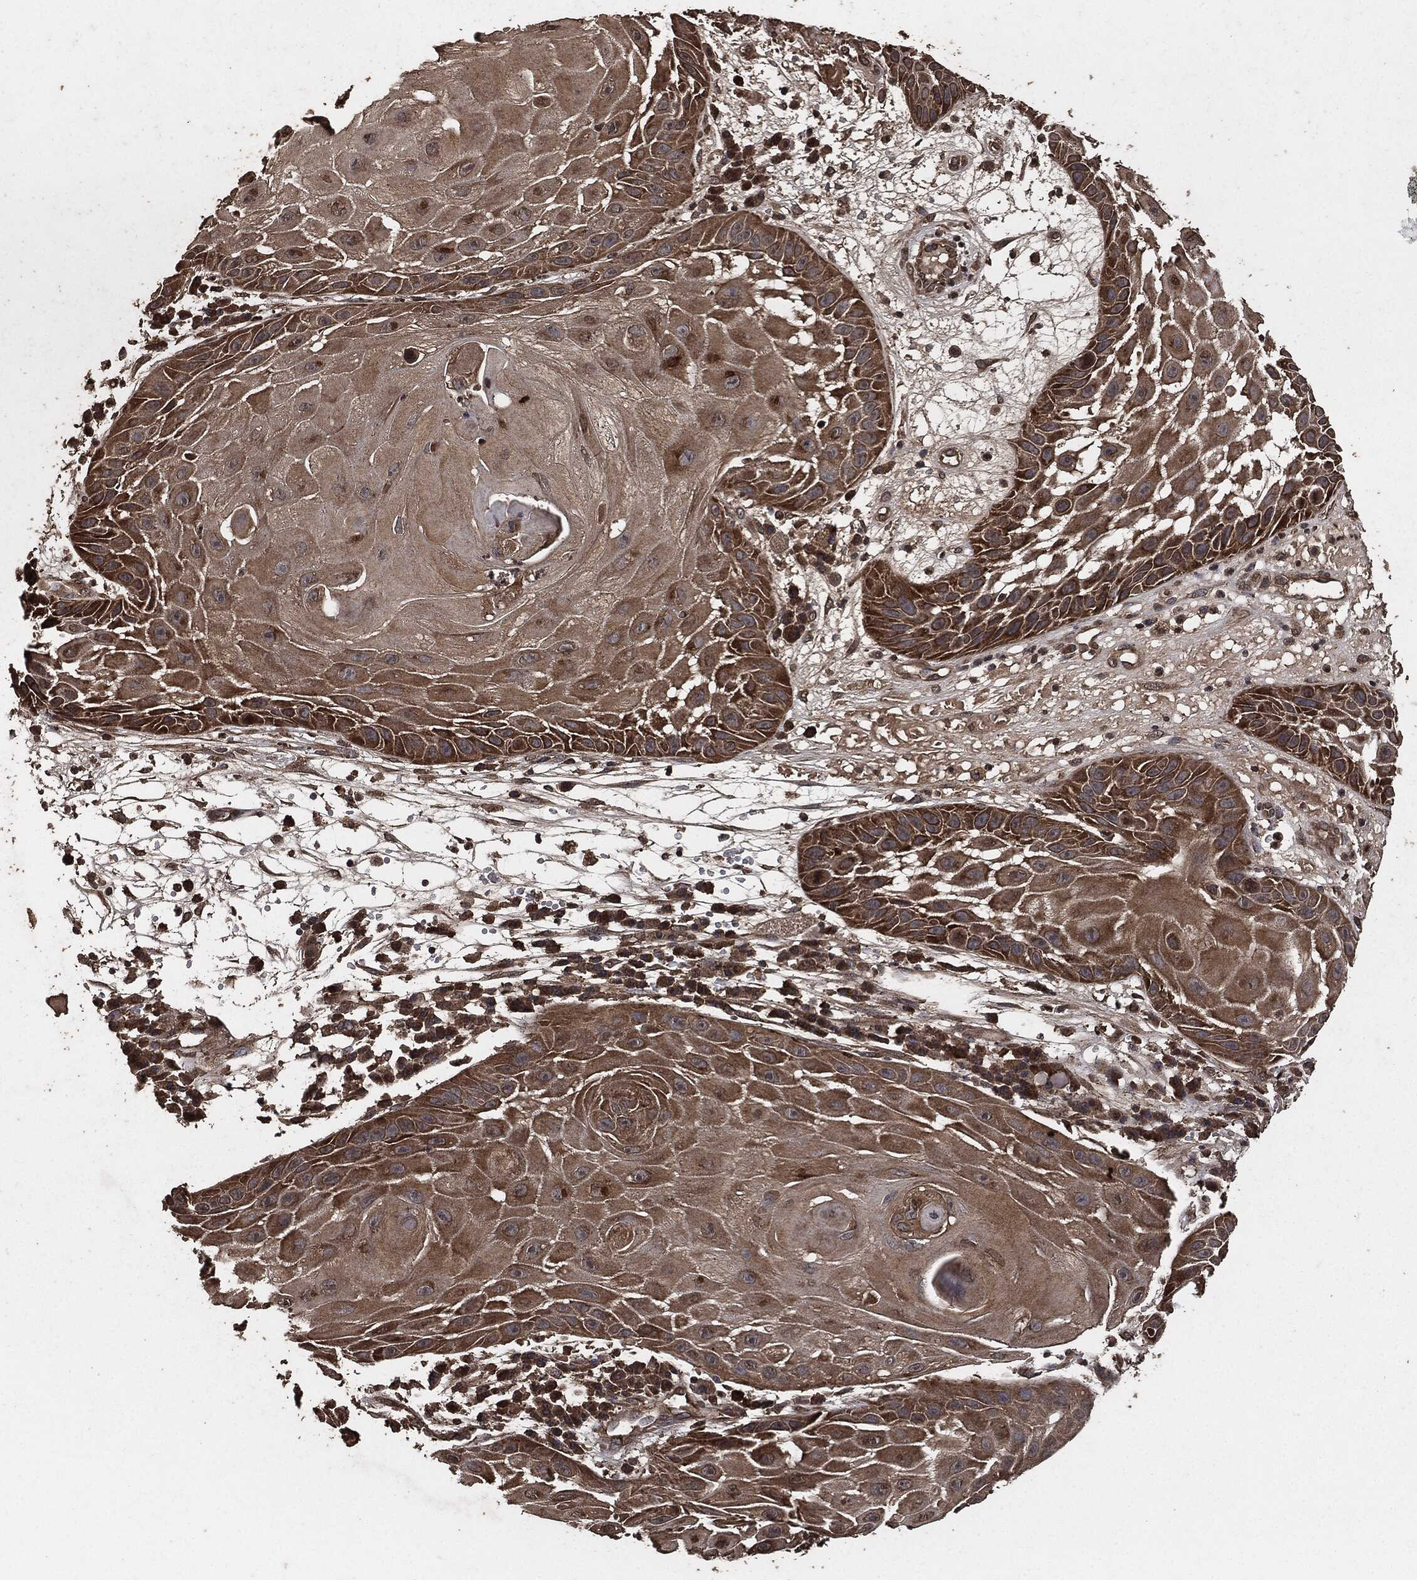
{"staining": {"intensity": "moderate", "quantity": ">75%", "location": "cytoplasmic/membranous"}, "tissue": "skin cancer", "cell_type": "Tumor cells", "image_type": "cancer", "snomed": [{"axis": "morphology", "description": "Normal tissue, NOS"}, {"axis": "morphology", "description": "Squamous cell carcinoma, NOS"}, {"axis": "topography", "description": "Skin"}], "caption": "Immunohistochemical staining of skin cancer (squamous cell carcinoma) demonstrates moderate cytoplasmic/membranous protein positivity in about >75% of tumor cells.", "gene": "AKT1S1", "patient": {"sex": "male", "age": 79}}